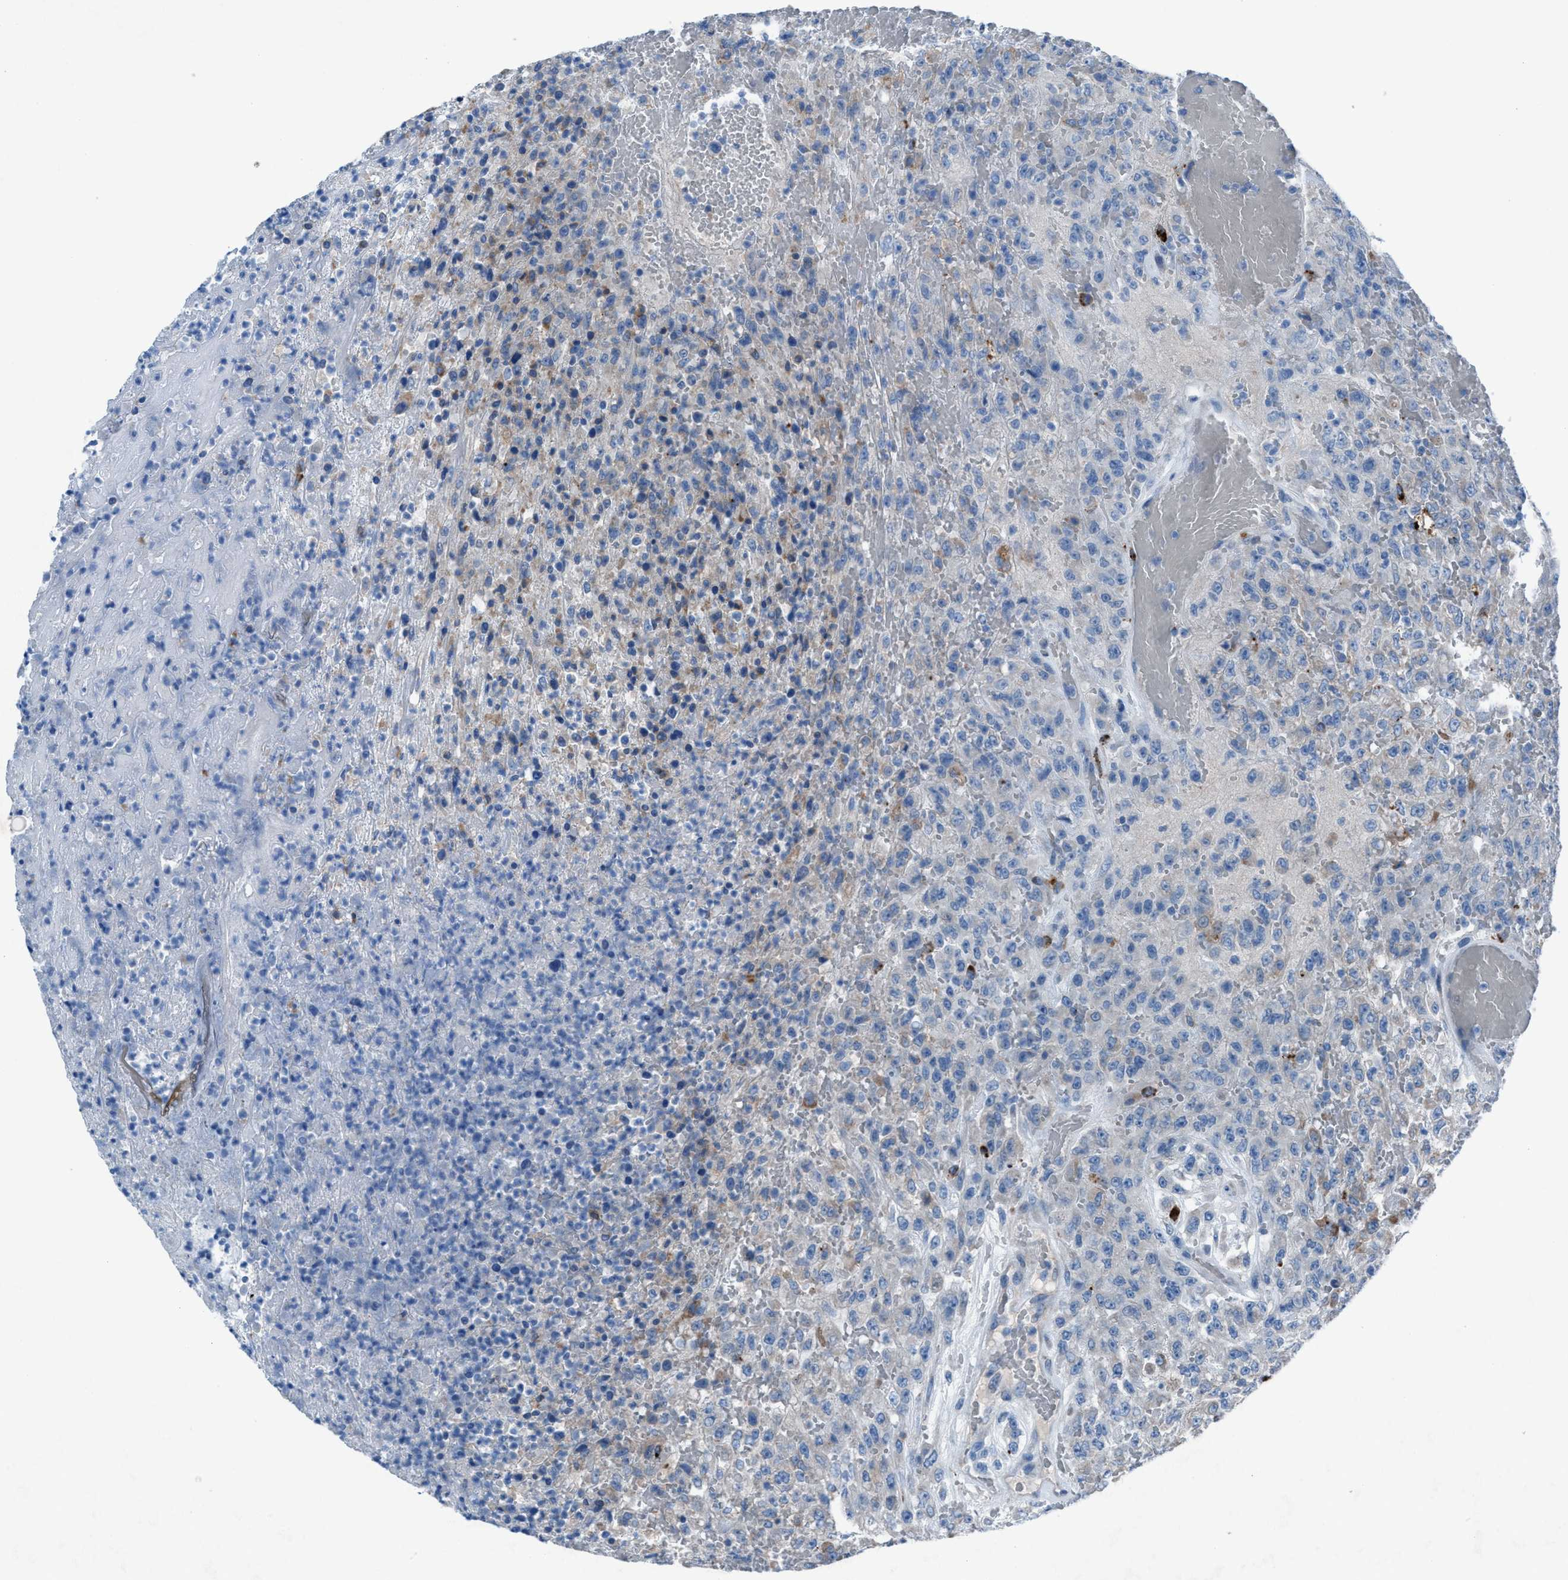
{"staining": {"intensity": "moderate", "quantity": "25%-75%", "location": "cytoplasmic/membranous"}, "tissue": "urothelial cancer", "cell_type": "Tumor cells", "image_type": "cancer", "snomed": [{"axis": "morphology", "description": "Urothelial carcinoma, High grade"}, {"axis": "topography", "description": "Urinary bladder"}], "caption": "Urothelial carcinoma (high-grade) stained with a brown dye shows moderate cytoplasmic/membranous positive staining in about 25%-75% of tumor cells.", "gene": "CD1B", "patient": {"sex": "male", "age": 46}}